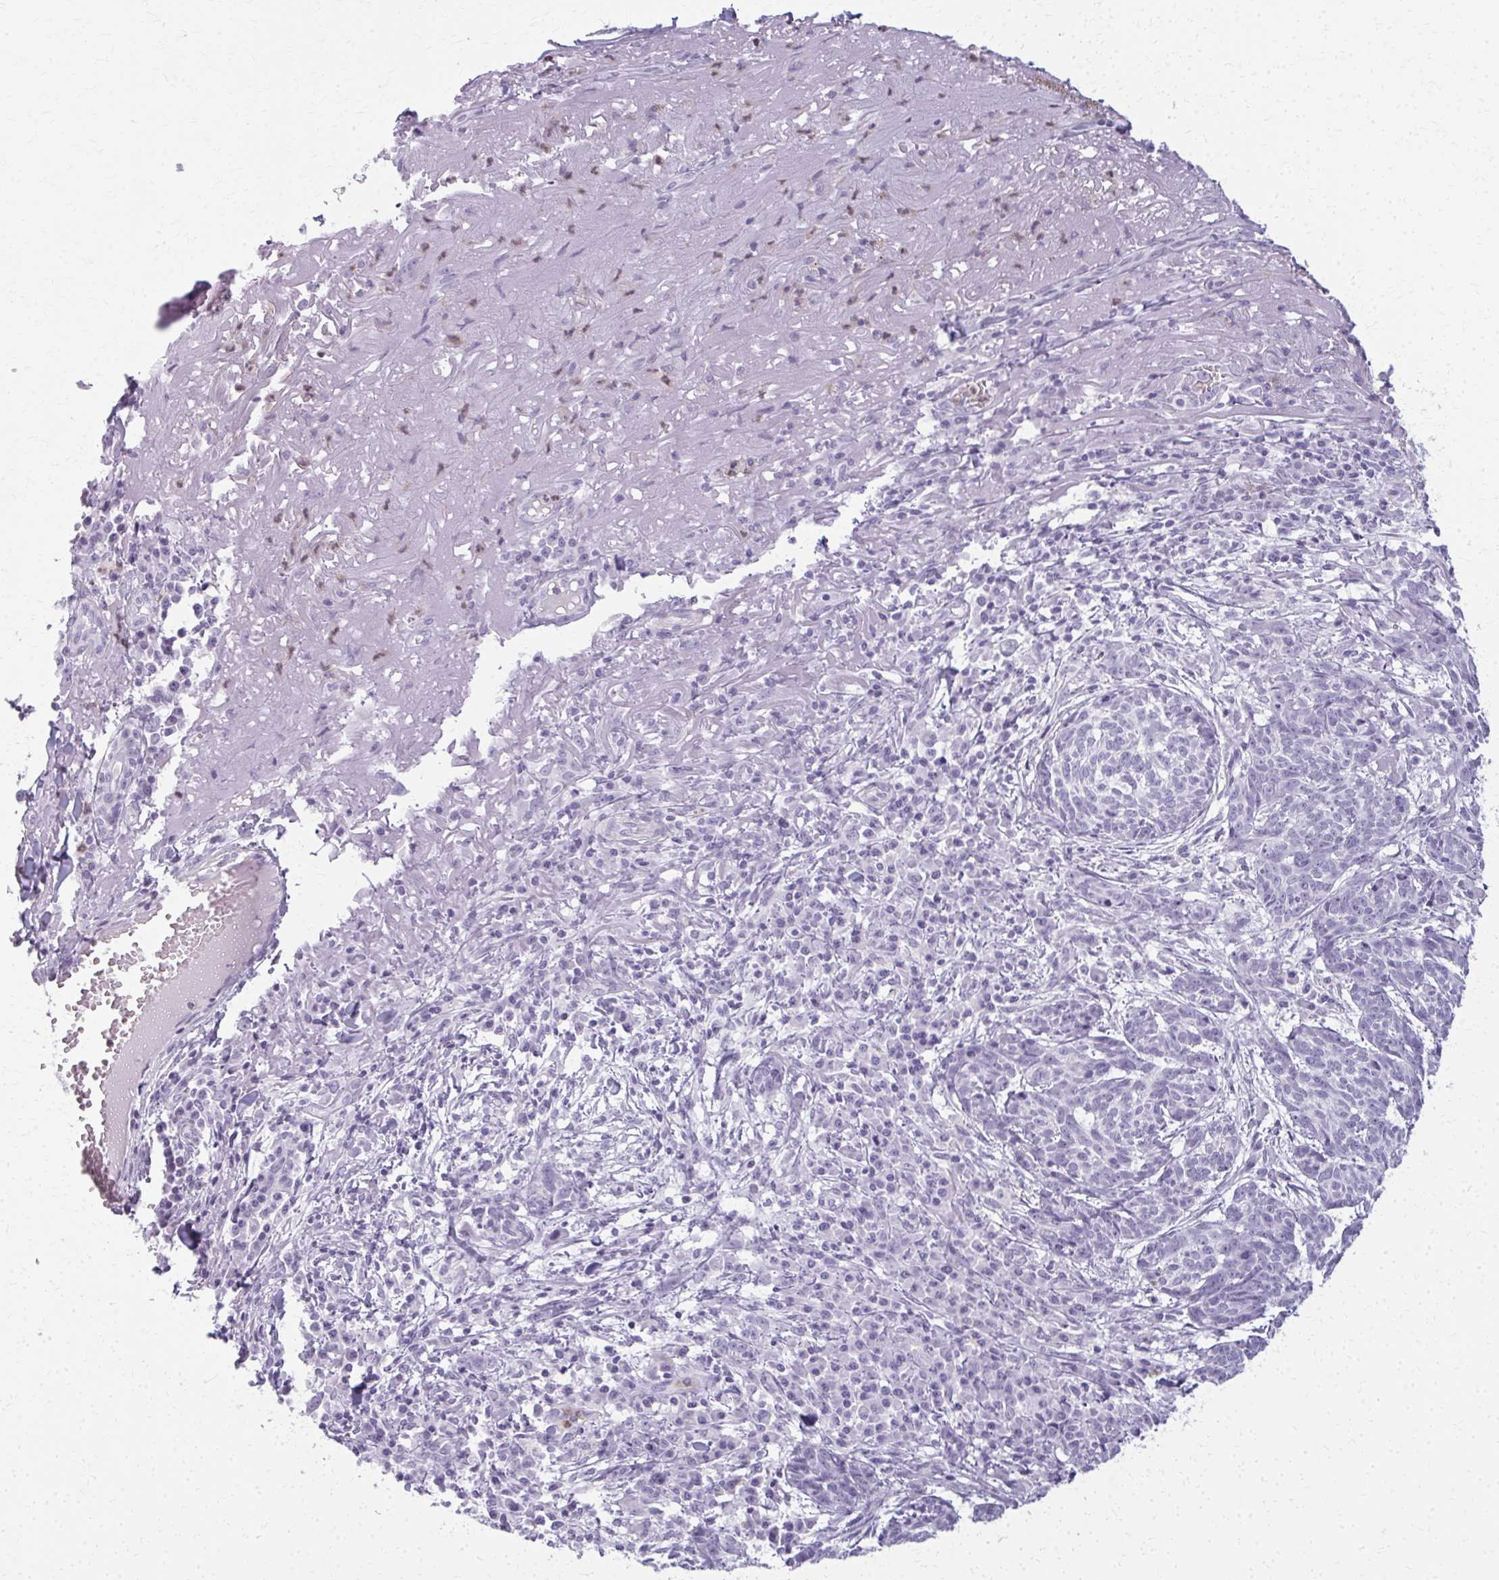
{"staining": {"intensity": "negative", "quantity": "none", "location": "none"}, "tissue": "skin cancer", "cell_type": "Tumor cells", "image_type": "cancer", "snomed": [{"axis": "morphology", "description": "Basal cell carcinoma"}, {"axis": "topography", "description": "Skin"}], "caption": "Tumor cells are negative for protein expression in human skin basal cell carcinoma.", "gene": "CA3", "patient": {"sex": "female", "age": 93}}